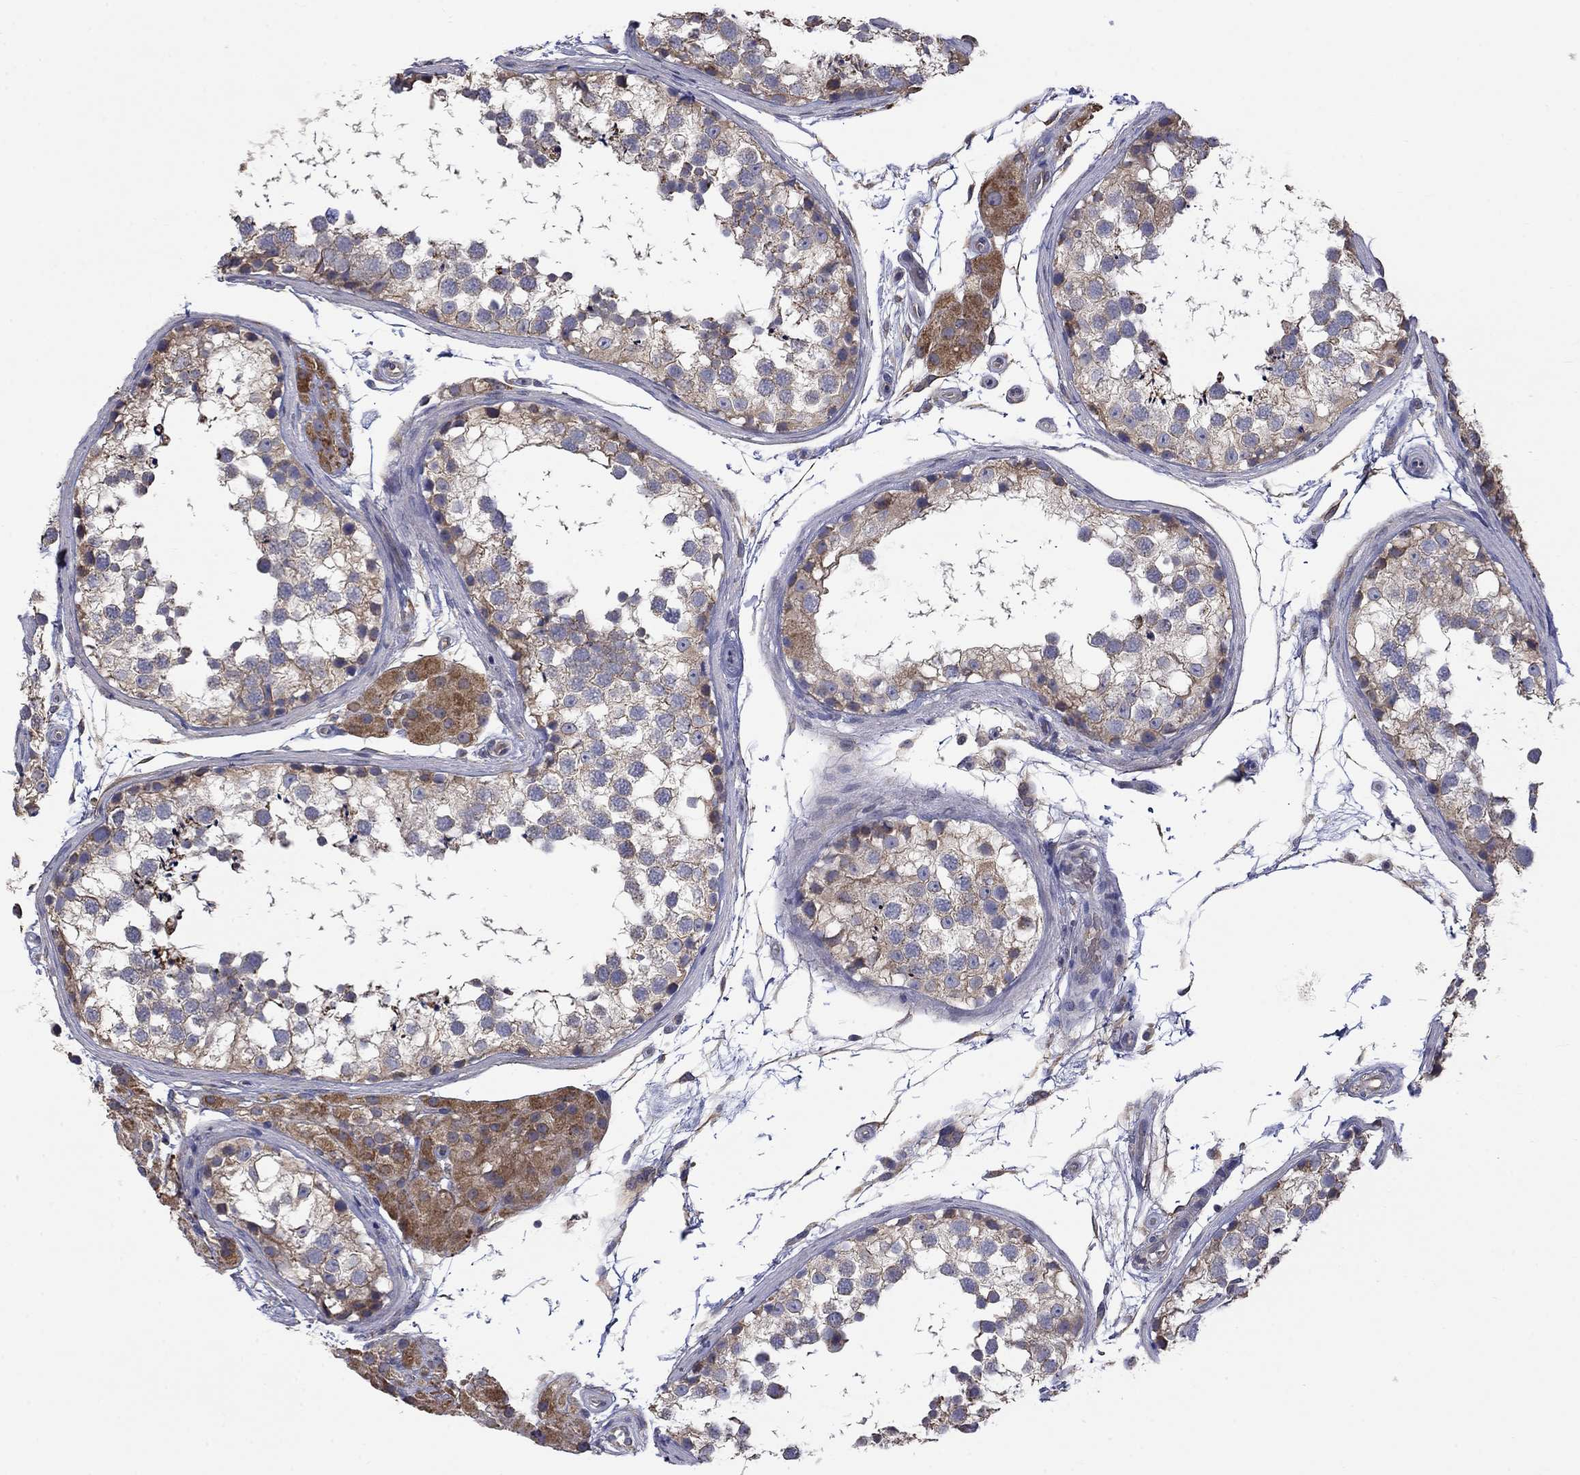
{"staining": {"intensity": "weak", "quantity": "25%-75%", "location": "cytoplasmic/membranous"}, "tissue": "testis", "cell_type": "Cells in seminiferous ducts", "image_type": "normal", "snomed": [{"axis": "morphology", "description": "Normal tissue, NOS"}, {"axis": "morphology", "description": "Seminoma, NOS"}, {"axis": "topography", "description": "Testis"}], "caption": "Human testis stained for a protein (brown) exhibits weak cytoplasmic/membranous positive expression in about 25%-75% of cells in seminiferous ducts.", "gene": "CAMKK2", "patient": {"sex": "male", "age": 65}}